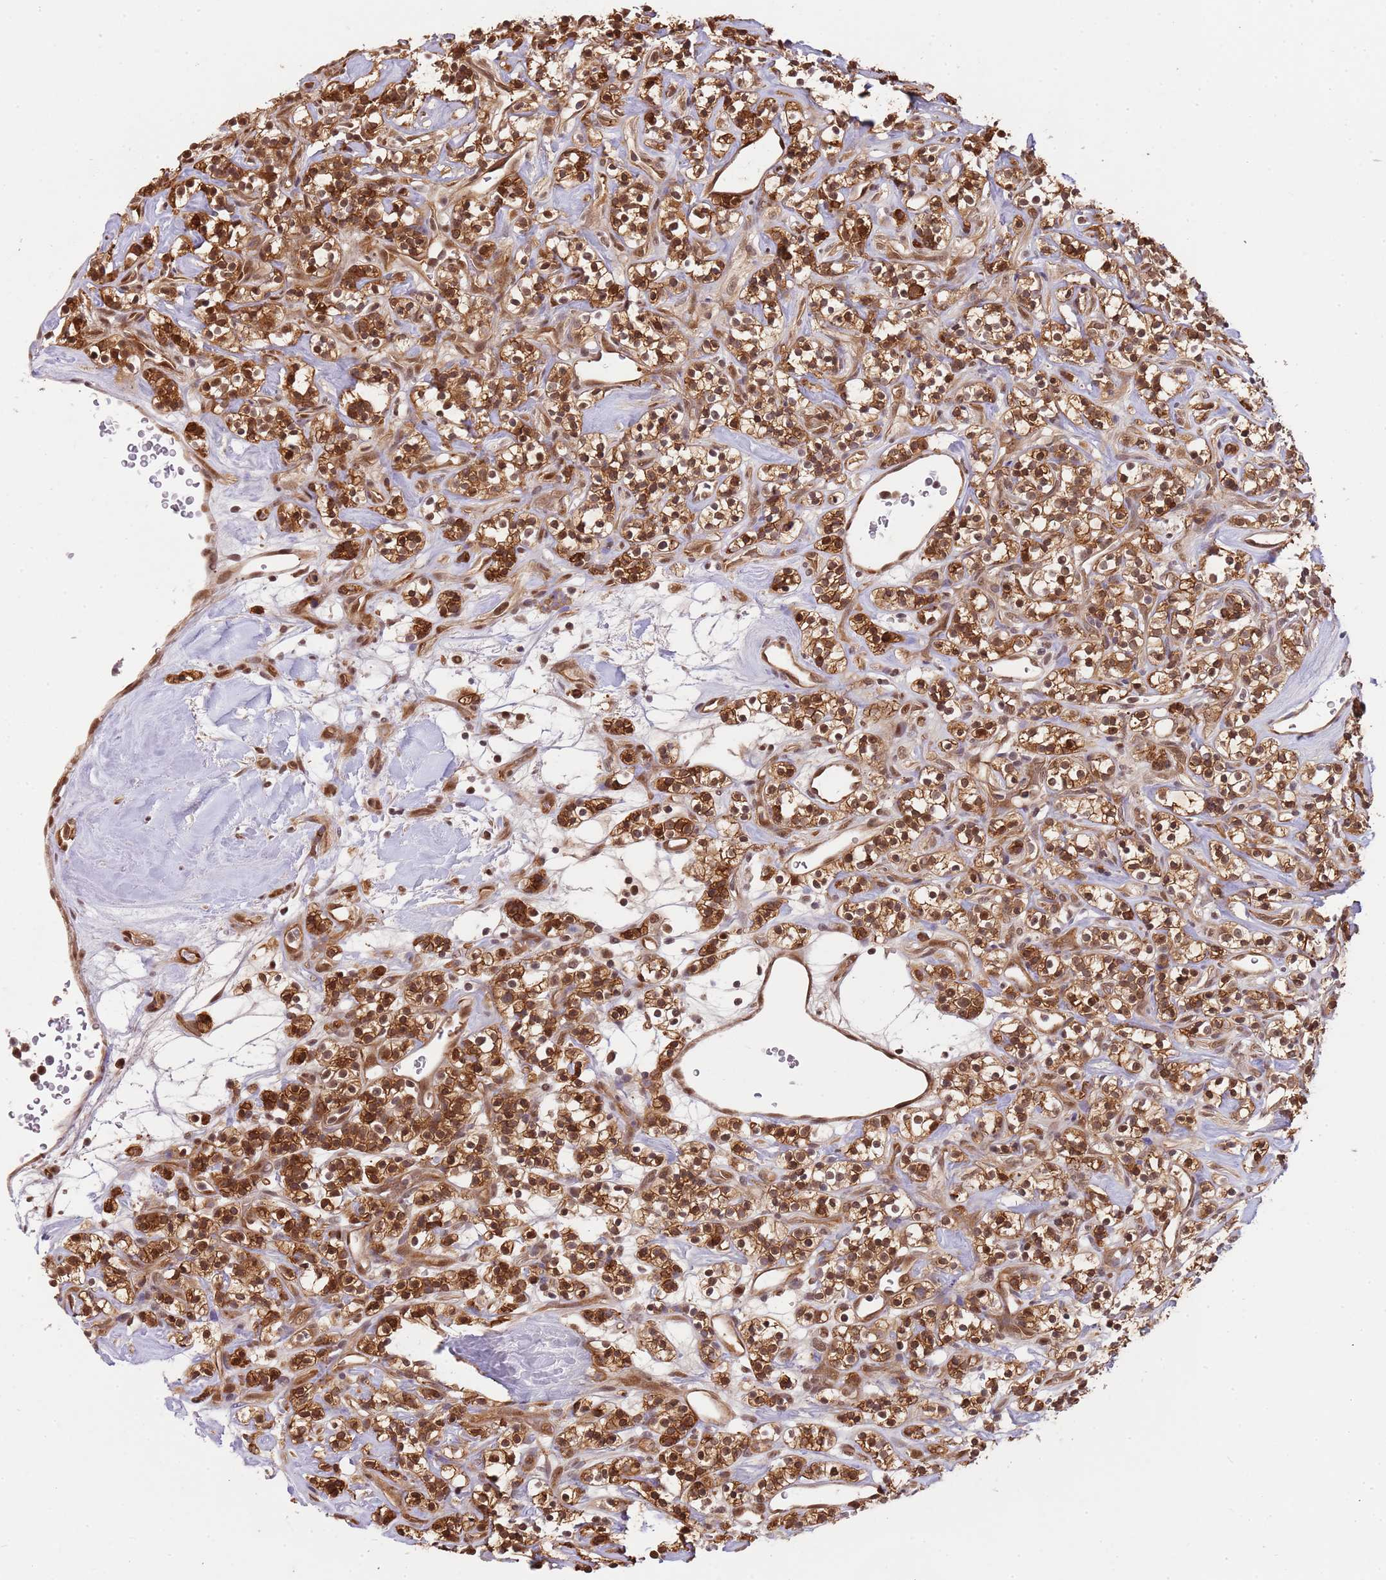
{"staining": {"intensity": "strong", "quantity": ">75%", "location": "cytoplasmic/membranous,nuclear"}, "tissue": "renal cancer", "cell_type": "Tumor cells", "image_type": "cancer", "snomed": [{"axis": "morphology", "description": "Adenocarcinoma, NOS"}, {"axis": "topography", "description": "Kidney"}], "caption": "There is high levels of strong cytoplasmic/membranous and nuclear expression in tumor cells of adenocarcinoma (renal), as demonstrated by immunohistochemical staining (brown color).", "gene": "PLSCR5", "patient": {"sex": "male", "age": 77}}